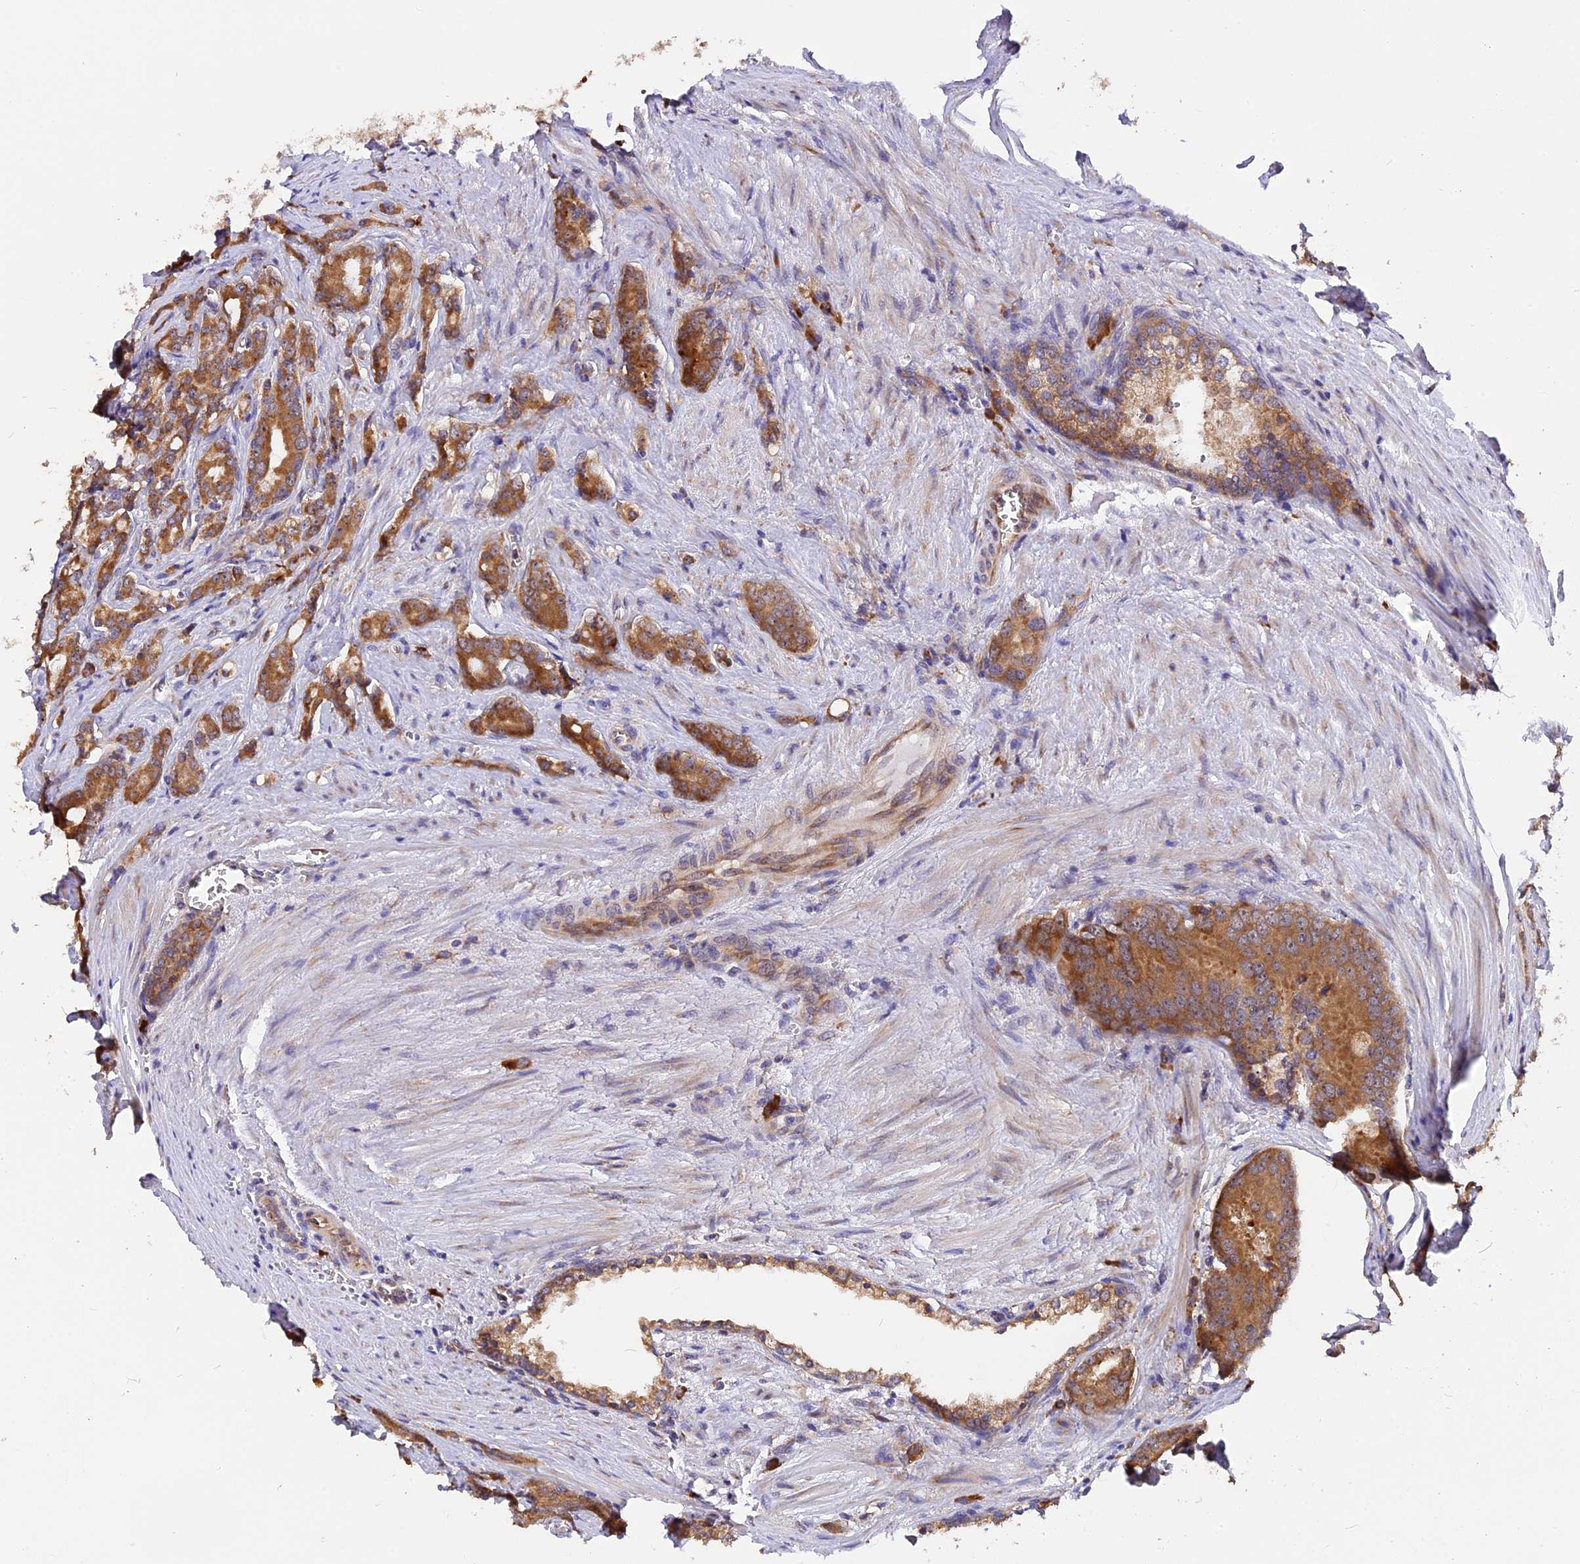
{"staining": {"intensity": "moderate", "quantity": ">75%", "location": "cytoplasmic/membranous"}, "tissue": "prostate cancer", "cell_type": "Tumor cells", "image_type": "cancer", "snomed": [{"axis": "morphology", "description": "Adenocarcinoma, High grade"}, {"axis": "topography", "description": "Prostate"}], "caption": "This photomicrograph exhibits prostate cancer (adenocarcinoma (high-grade)) stained with immunohistochemistry (IHC) to label a protein in brown. The cytoplasmic/membranous of tumor cells show moderate positivity for the protein. Nuclei are counter-stained blue.", "gene": "GNPTAB", "patient": {"sex": "male", "age": 72}}